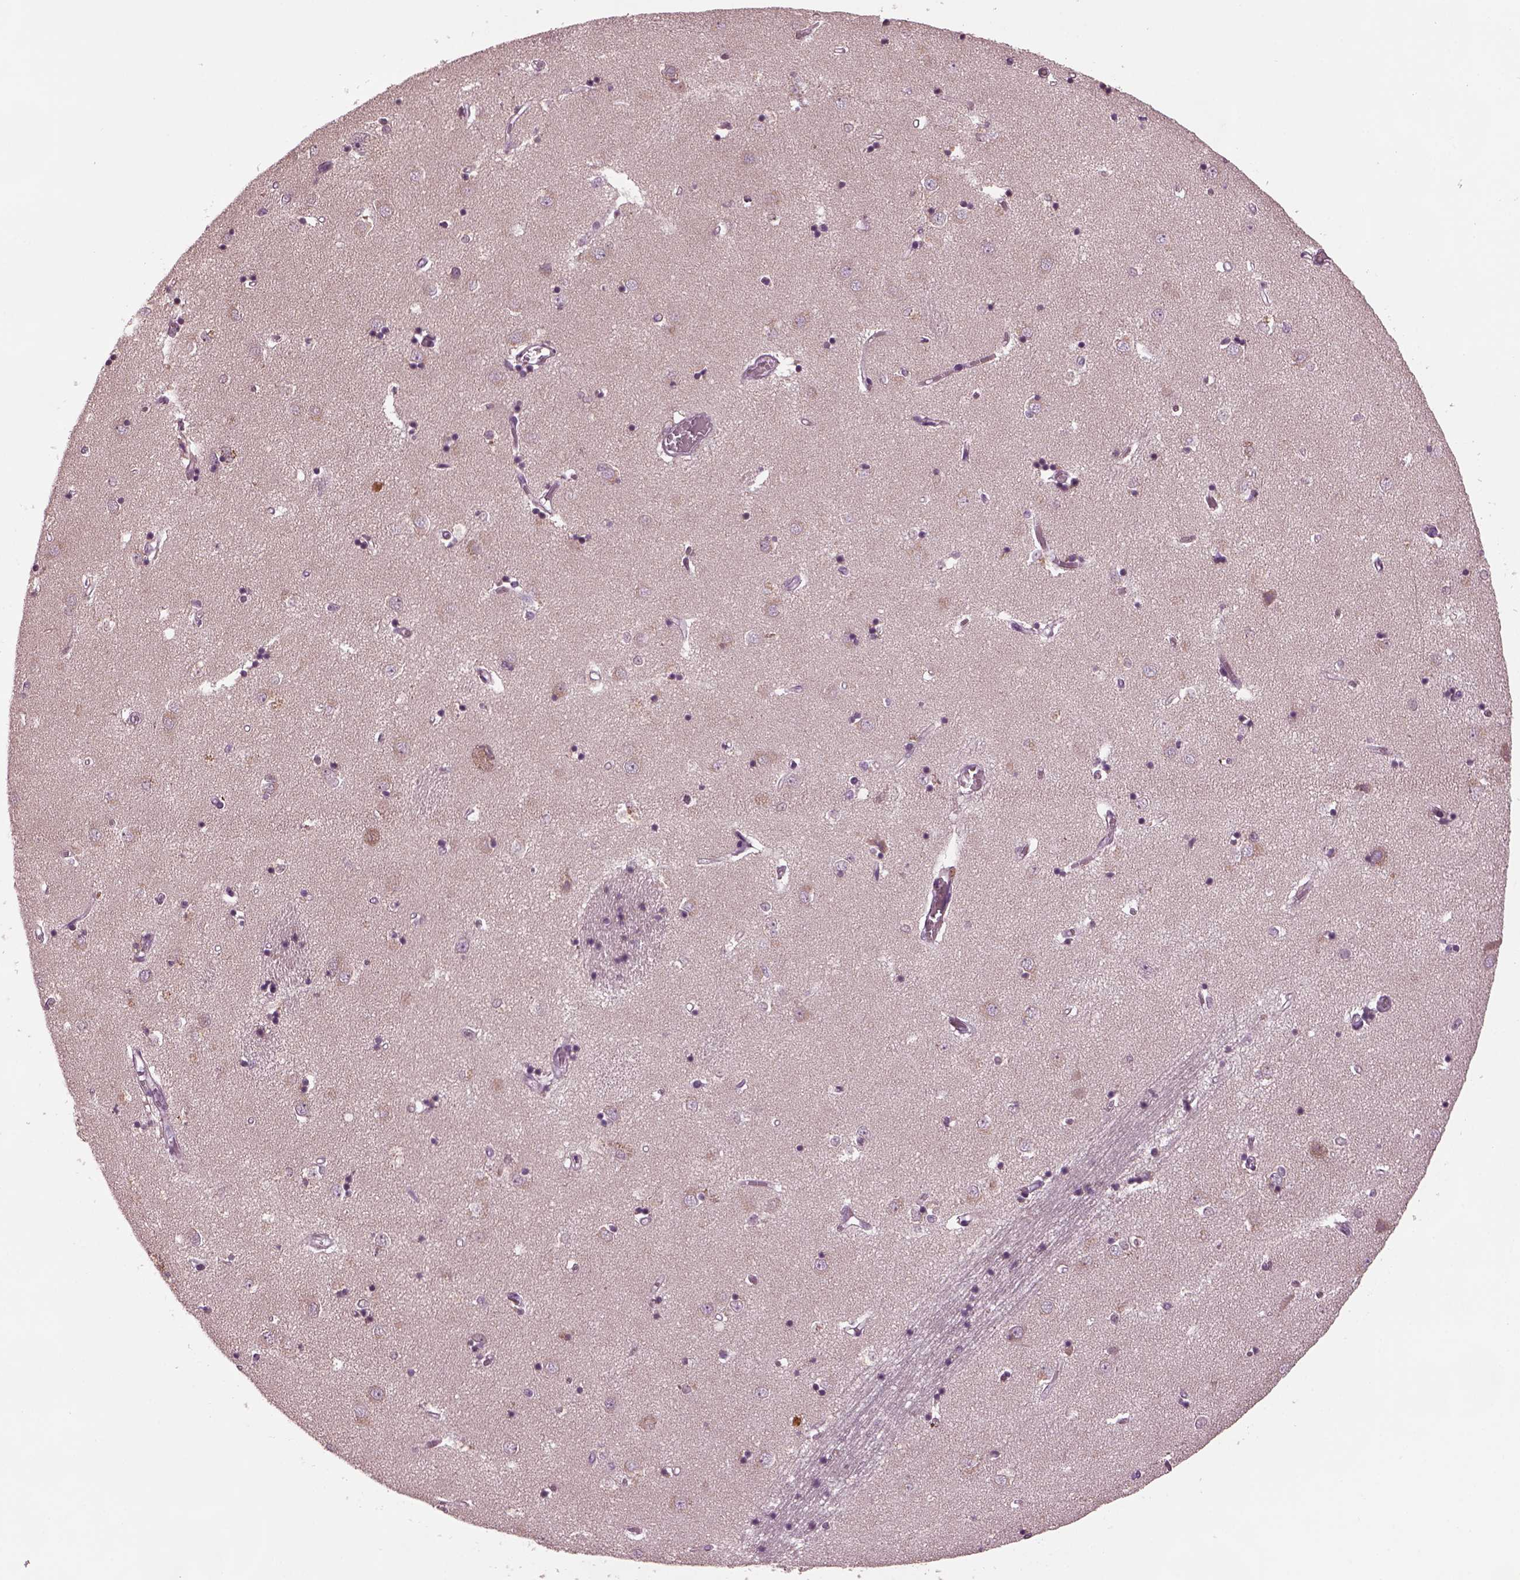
{"staining": {"intensity": "negative", "quantity": "none", "location": "none"}, "tissue": "caudate", "cell_type": "Glial cells", "image_type": "normal", "snomed": [{"axis": "morphology", "description": "Normal tissue, NOS"}, {"axis": "topography", "description": "Lateral ventricle wall"}], "caption": "Glial cells show no significant protein staining in benign caudate. (DAB immunohistochemistry with hematoxylin counter stain).", "gene": "CLCN4", "patient": {"sex": "male", "age": 54}}